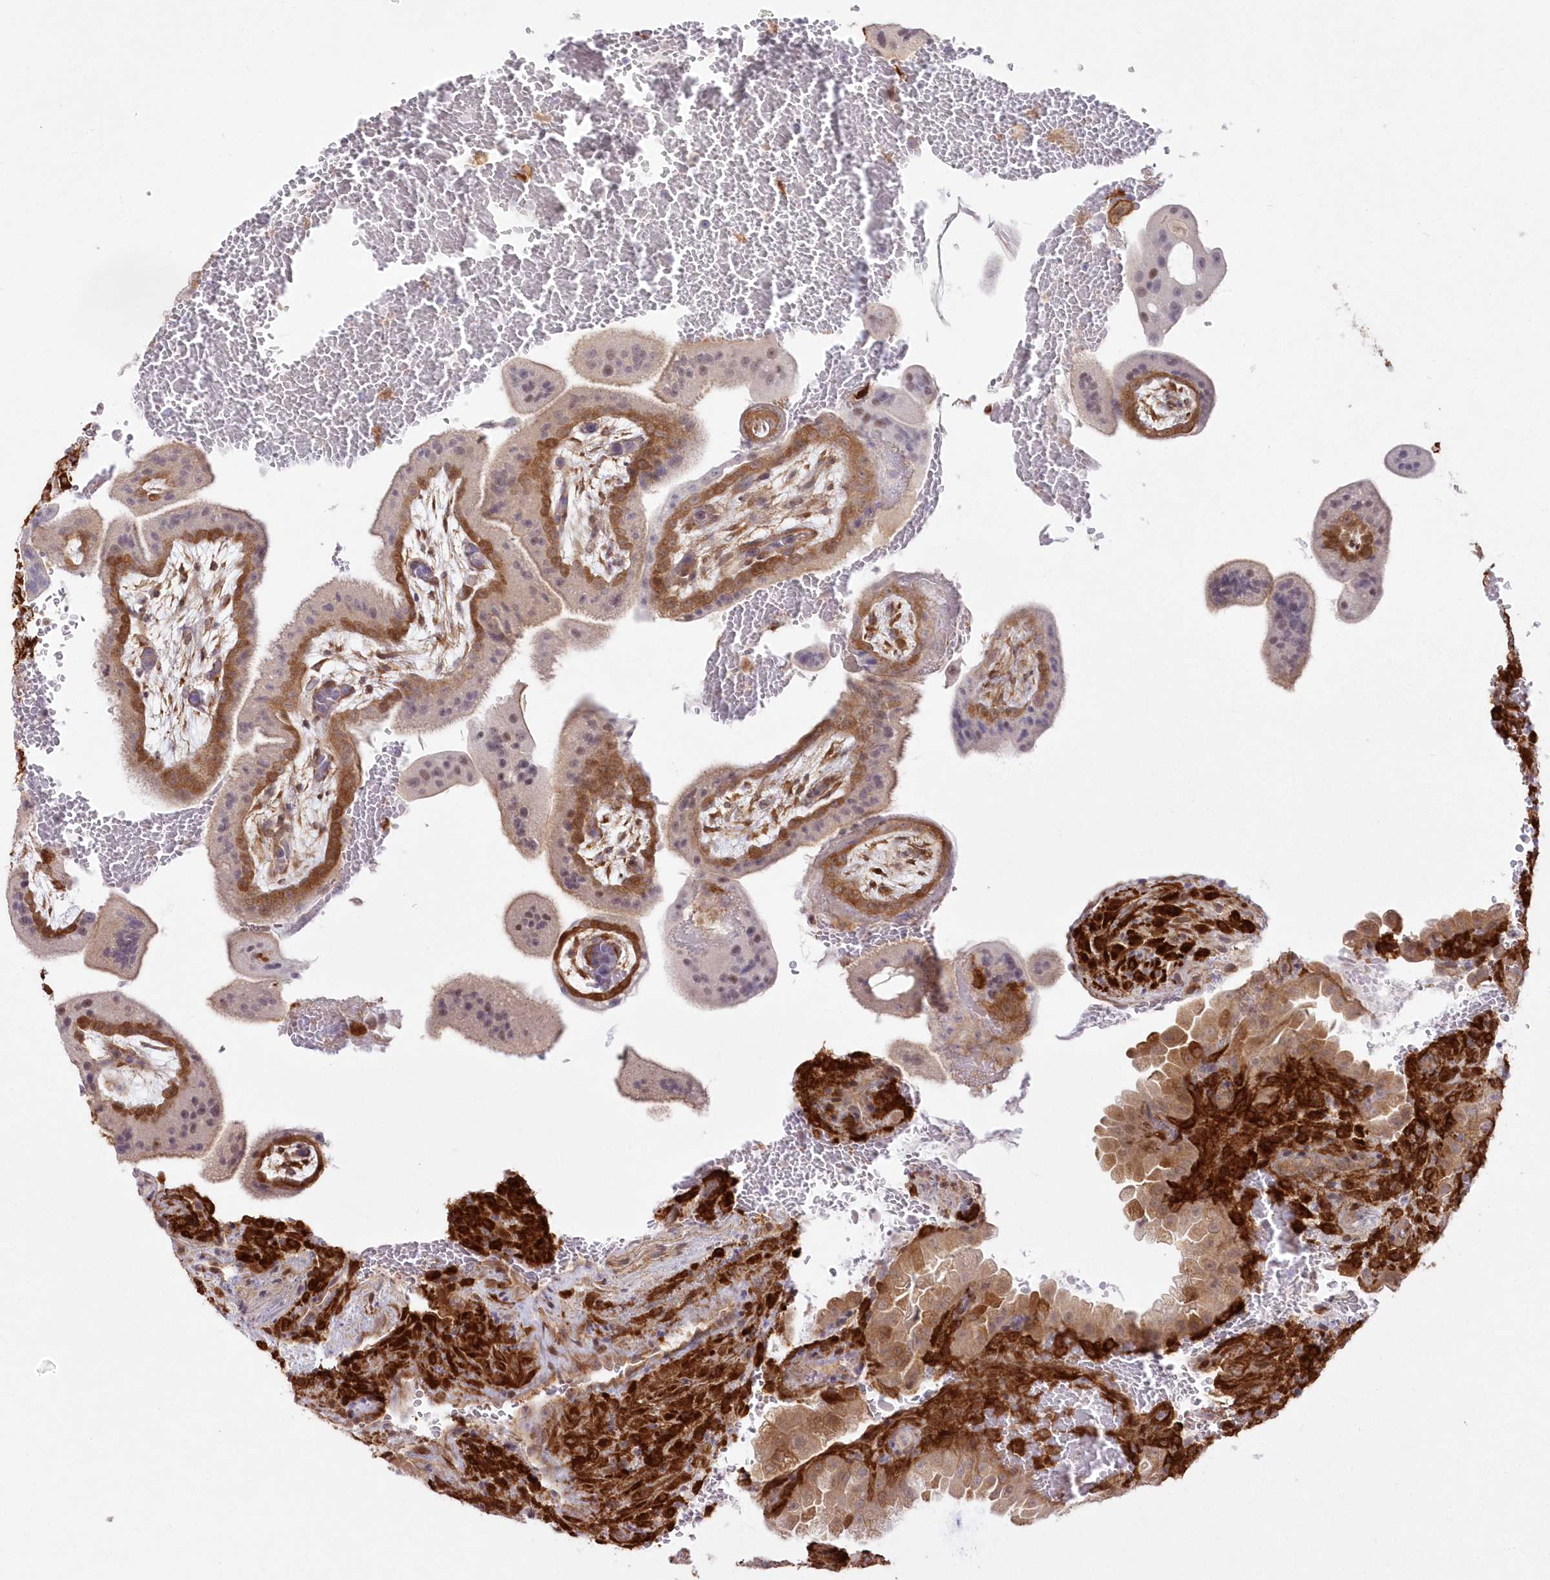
{"staining": {"intensity": "moderate", "quantity": ">75%", "location": "cytoplasmic/membranous"}, "tissue": "placenta", "cell_type": "Decidual cells", "image_type": "normal", "snomed": [{"axis": "morphology", "description": "Normal tissue, NOS"}, {"axis": "topography", "description": "Placenta"}], "caption": "There is medium levels of moderate cytoplasmic/membranous positivity in decidual cells of normal placenta, as demonstrated by immunohistochemical staining (brown color).", "gene": "SH3PXD2B", "patient": {"sex": "female", "age": 35}}